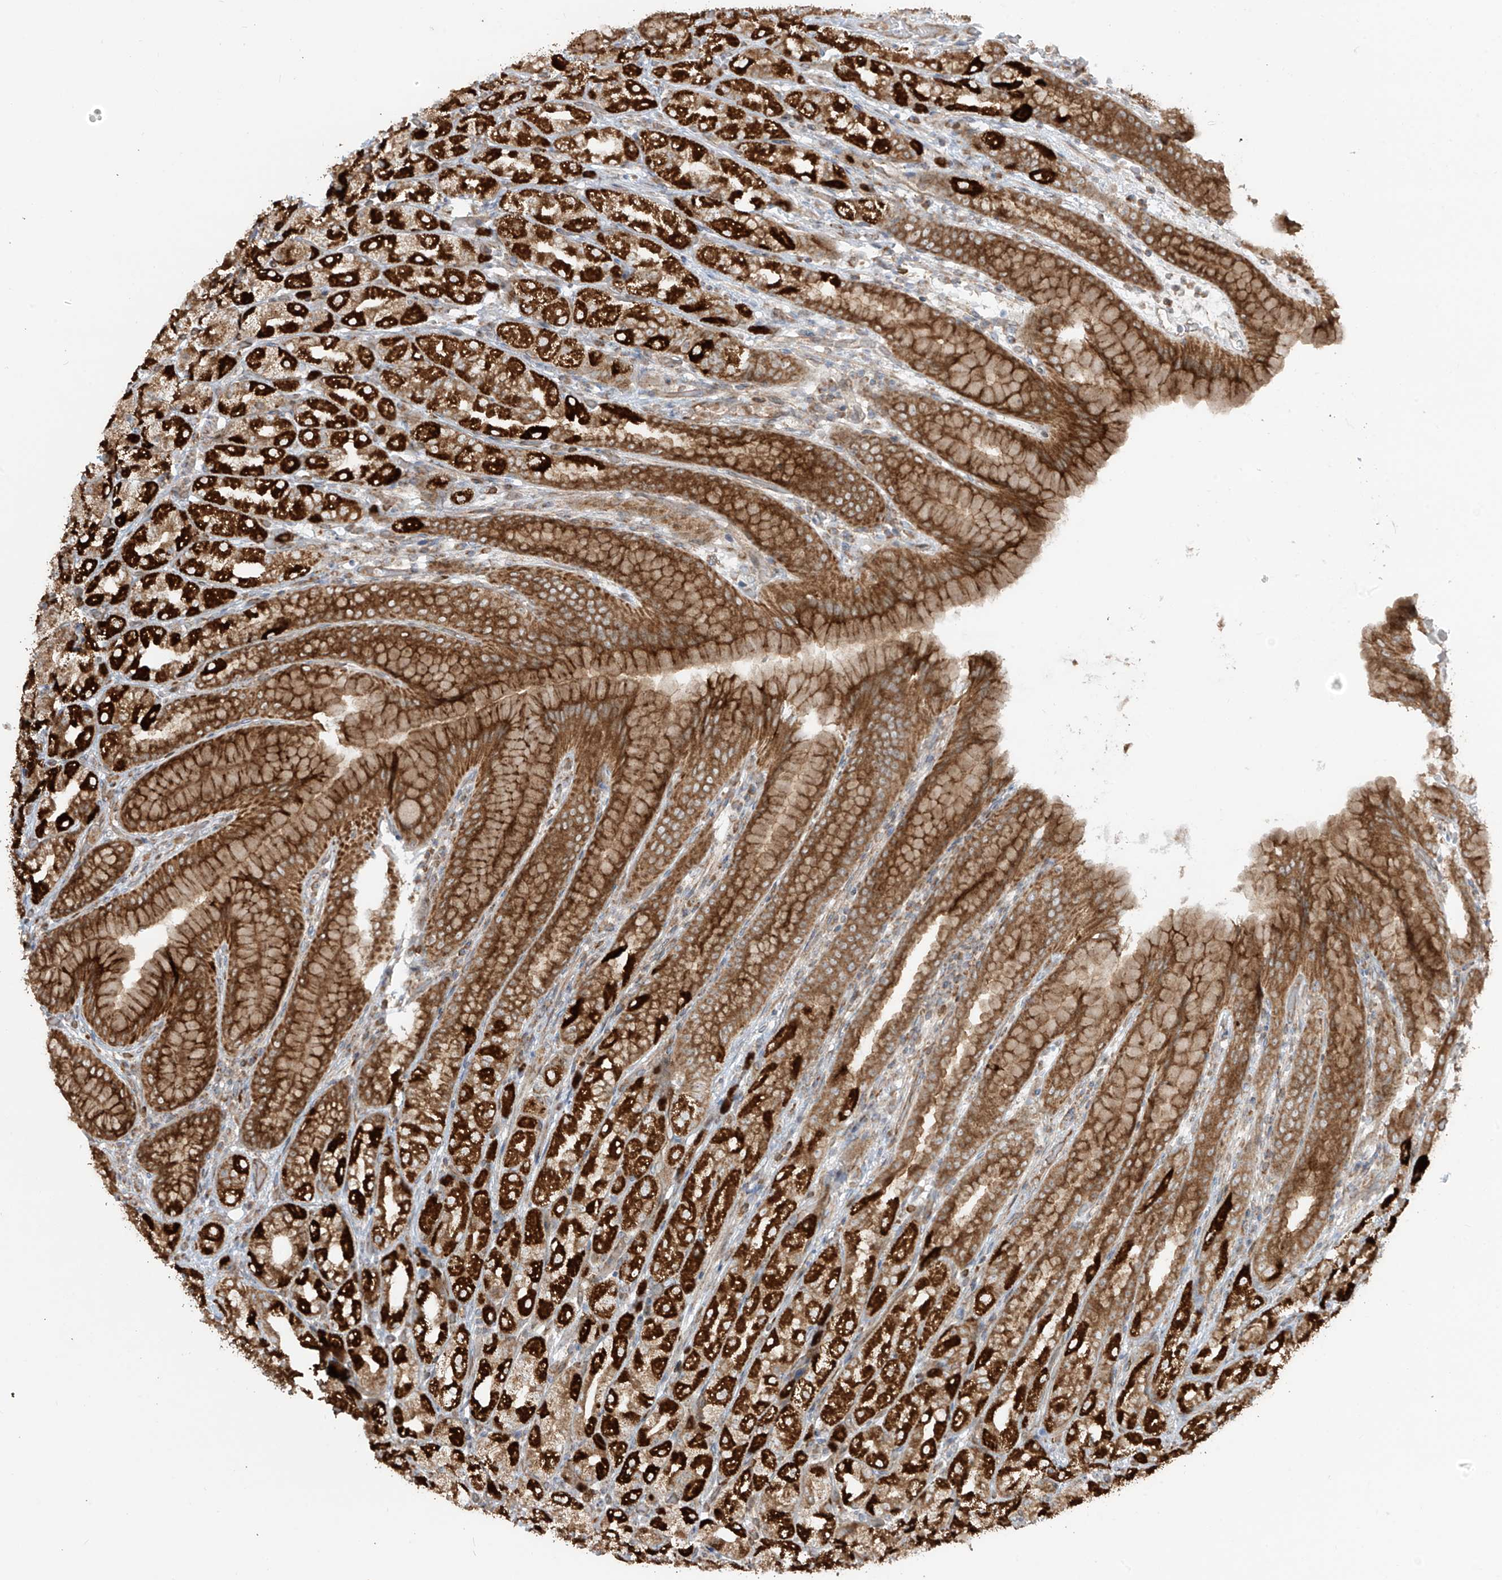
{"staining": {"intensity": "strong", "quantity": "25%-75%", "location": "cytoplasmic/membranous"}, "tissue": "stomach", "cell_type": "Glandular cells", "image_type": "normal", "snomed": [{"axis": "morphology", "description": "Normal tissue, NOS"}, {"axis": "topography", "description": "Stomach, upper"}], "caption": "Protein positivity by IHC displays strong cytoplasmic/membranous staining in approximately 25%-75% of glandular cells in normal stomach.", "gene": "EIF5B", "patient": {"sex": "male", "age": 68}}